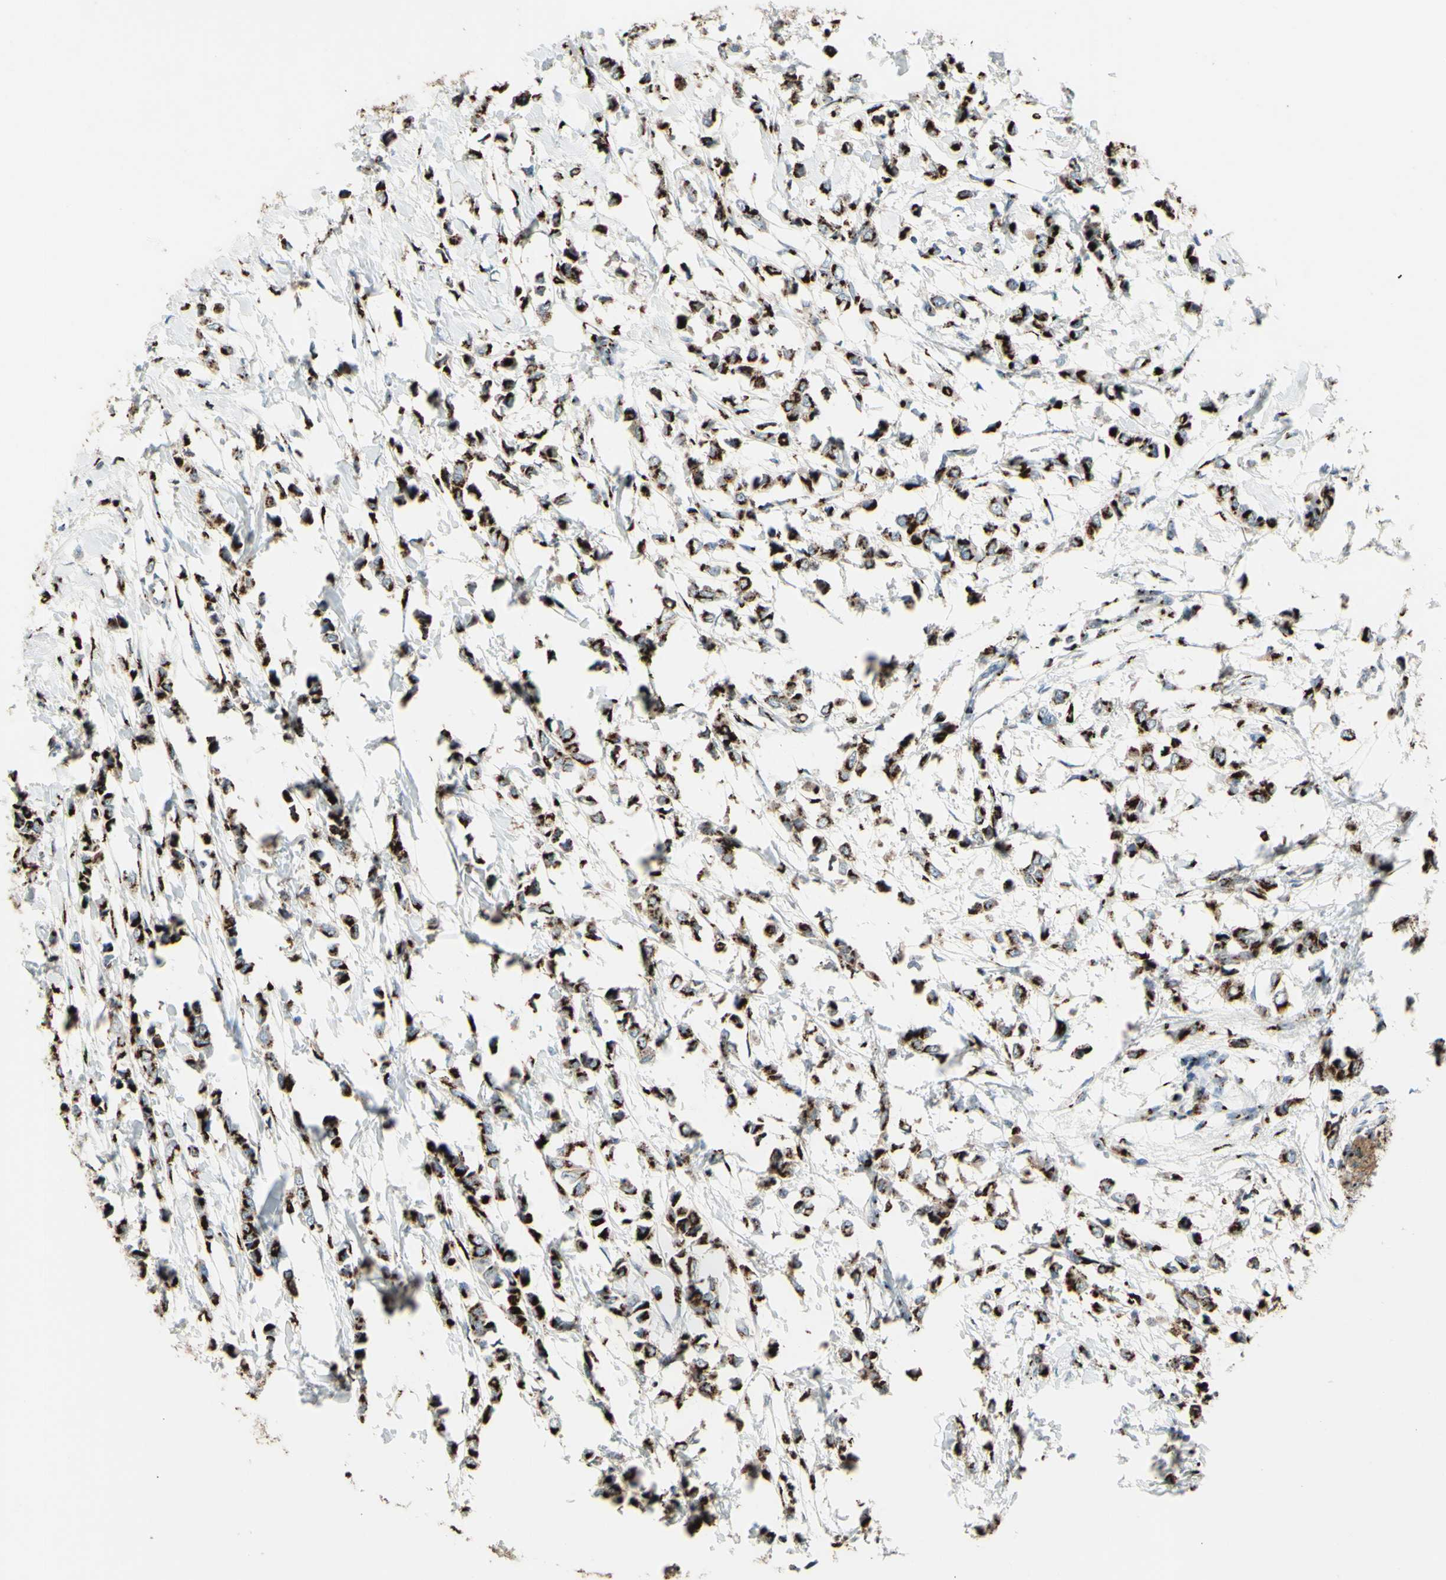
{"staining": {"intensity": "moderate", "quantity": ">75%", "location": "cytoplasmic/membranous"}, "tissue": "breast cancer", "cell_type": "Tumor cells", "image_type": "cancer", "snomed": [{"axis": "morphology", "description": "Lobular carcinoma"}, {"axis": "topography", "description": "Breast"}], "caption": "Immunohistochemical staining of human breast cancer (lobular carcinoma) reveals medium levels of moderate cytoplasmic/membranous protein staining in approximately >75% of tumor cells.", "gene": "BPNT2", "patient": {"sex": "female", "age": 51}}